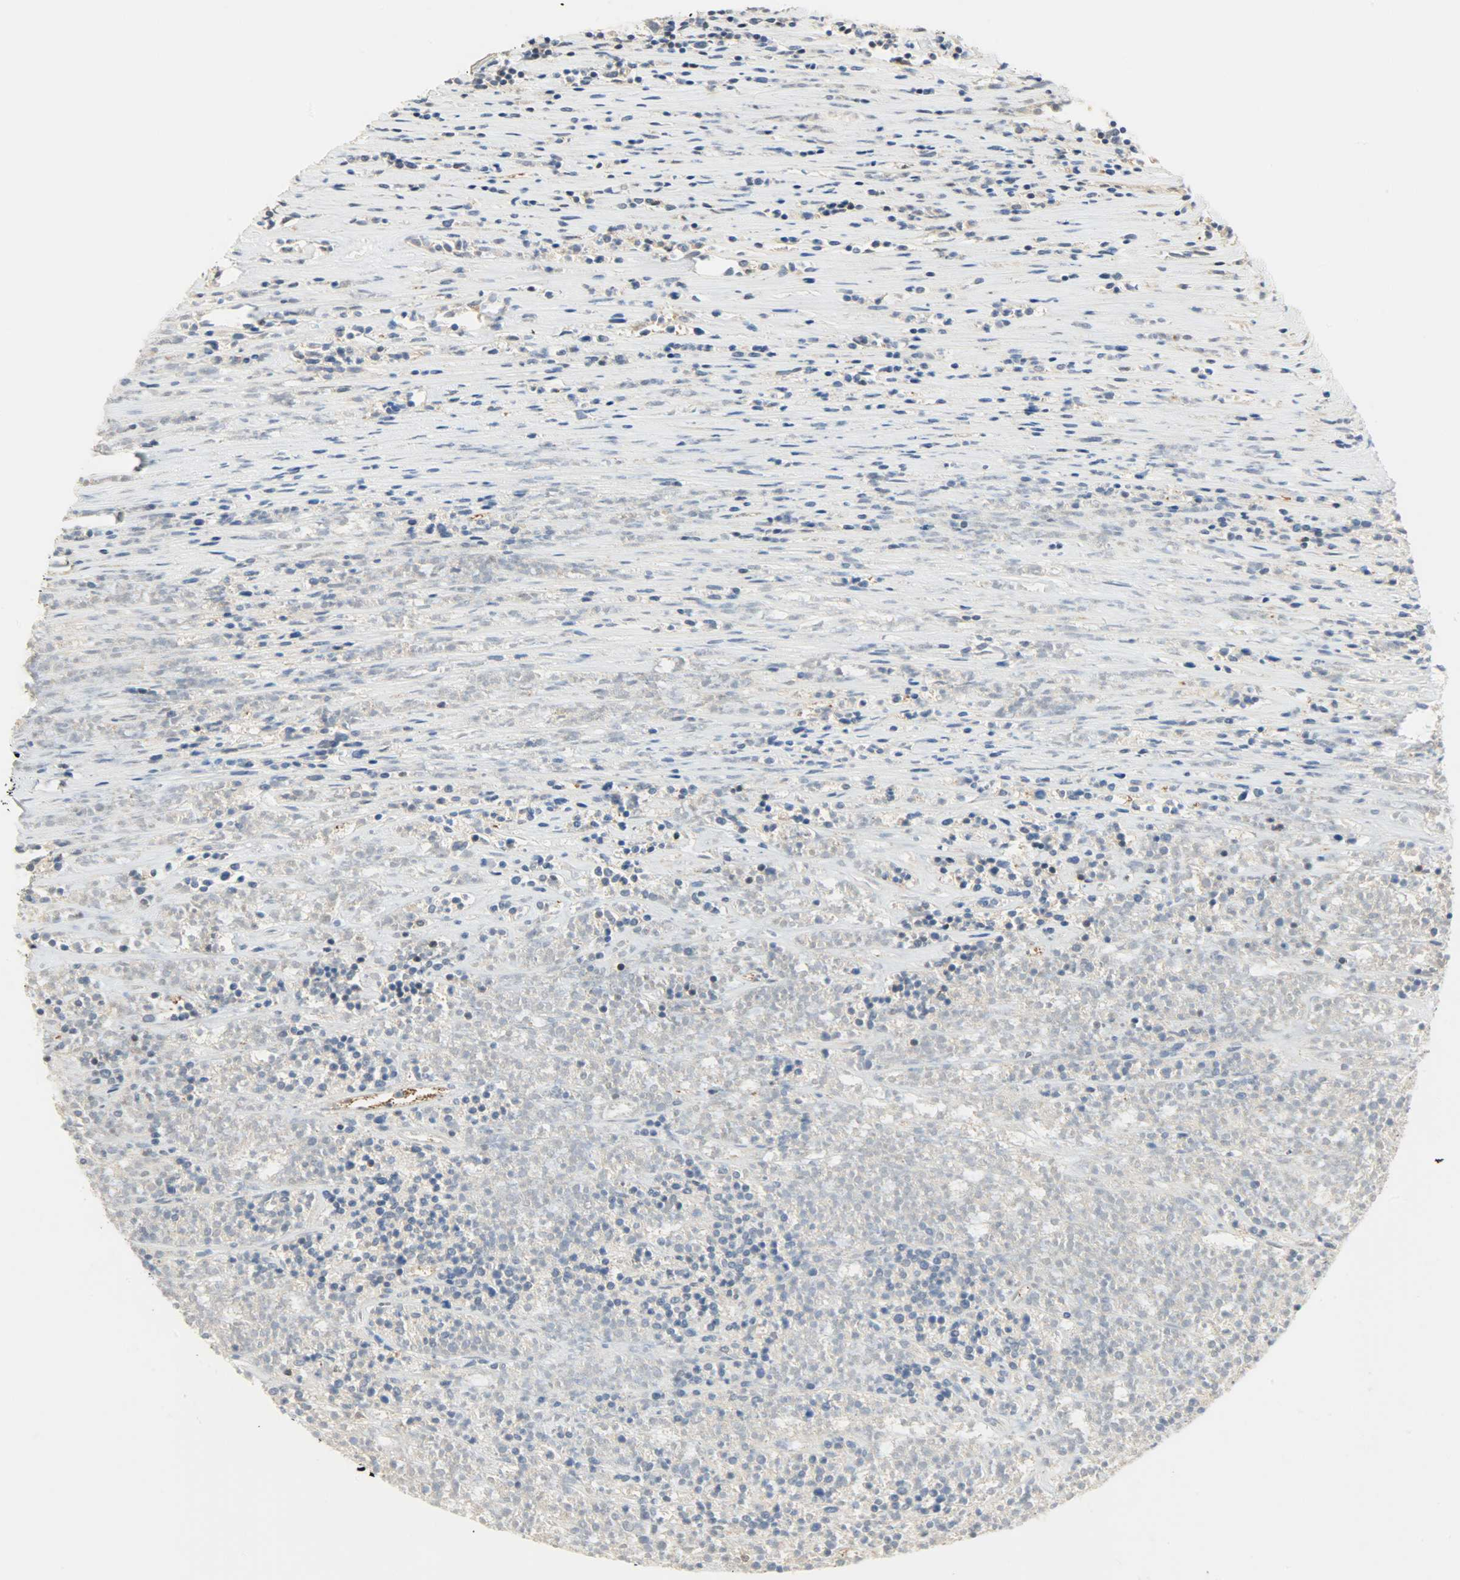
{"staining": {"intensity": "weak", "quantity": ">75%", "location": "cytoplasmic/membranous"}, "tissue": "lymphoma", "cell_type": "Tumor cells", "image_type": "cancer", "snomed": [{"axis": "morphology", "description": "Malignant lymphoma, non-Hodgkin's type, High grade"}, {"axis": "topography", "description": "Lymph node"}], "caption": "Immunohistochemical staining of human malignant lymphoma, non-Hodgkin's type (high-grade) shows weak cytoplasmic/membranous protein positivity in about >75% of tumor cells.", "gene": "TRIM21", "patient": {"sex": "female", "age": 73}}